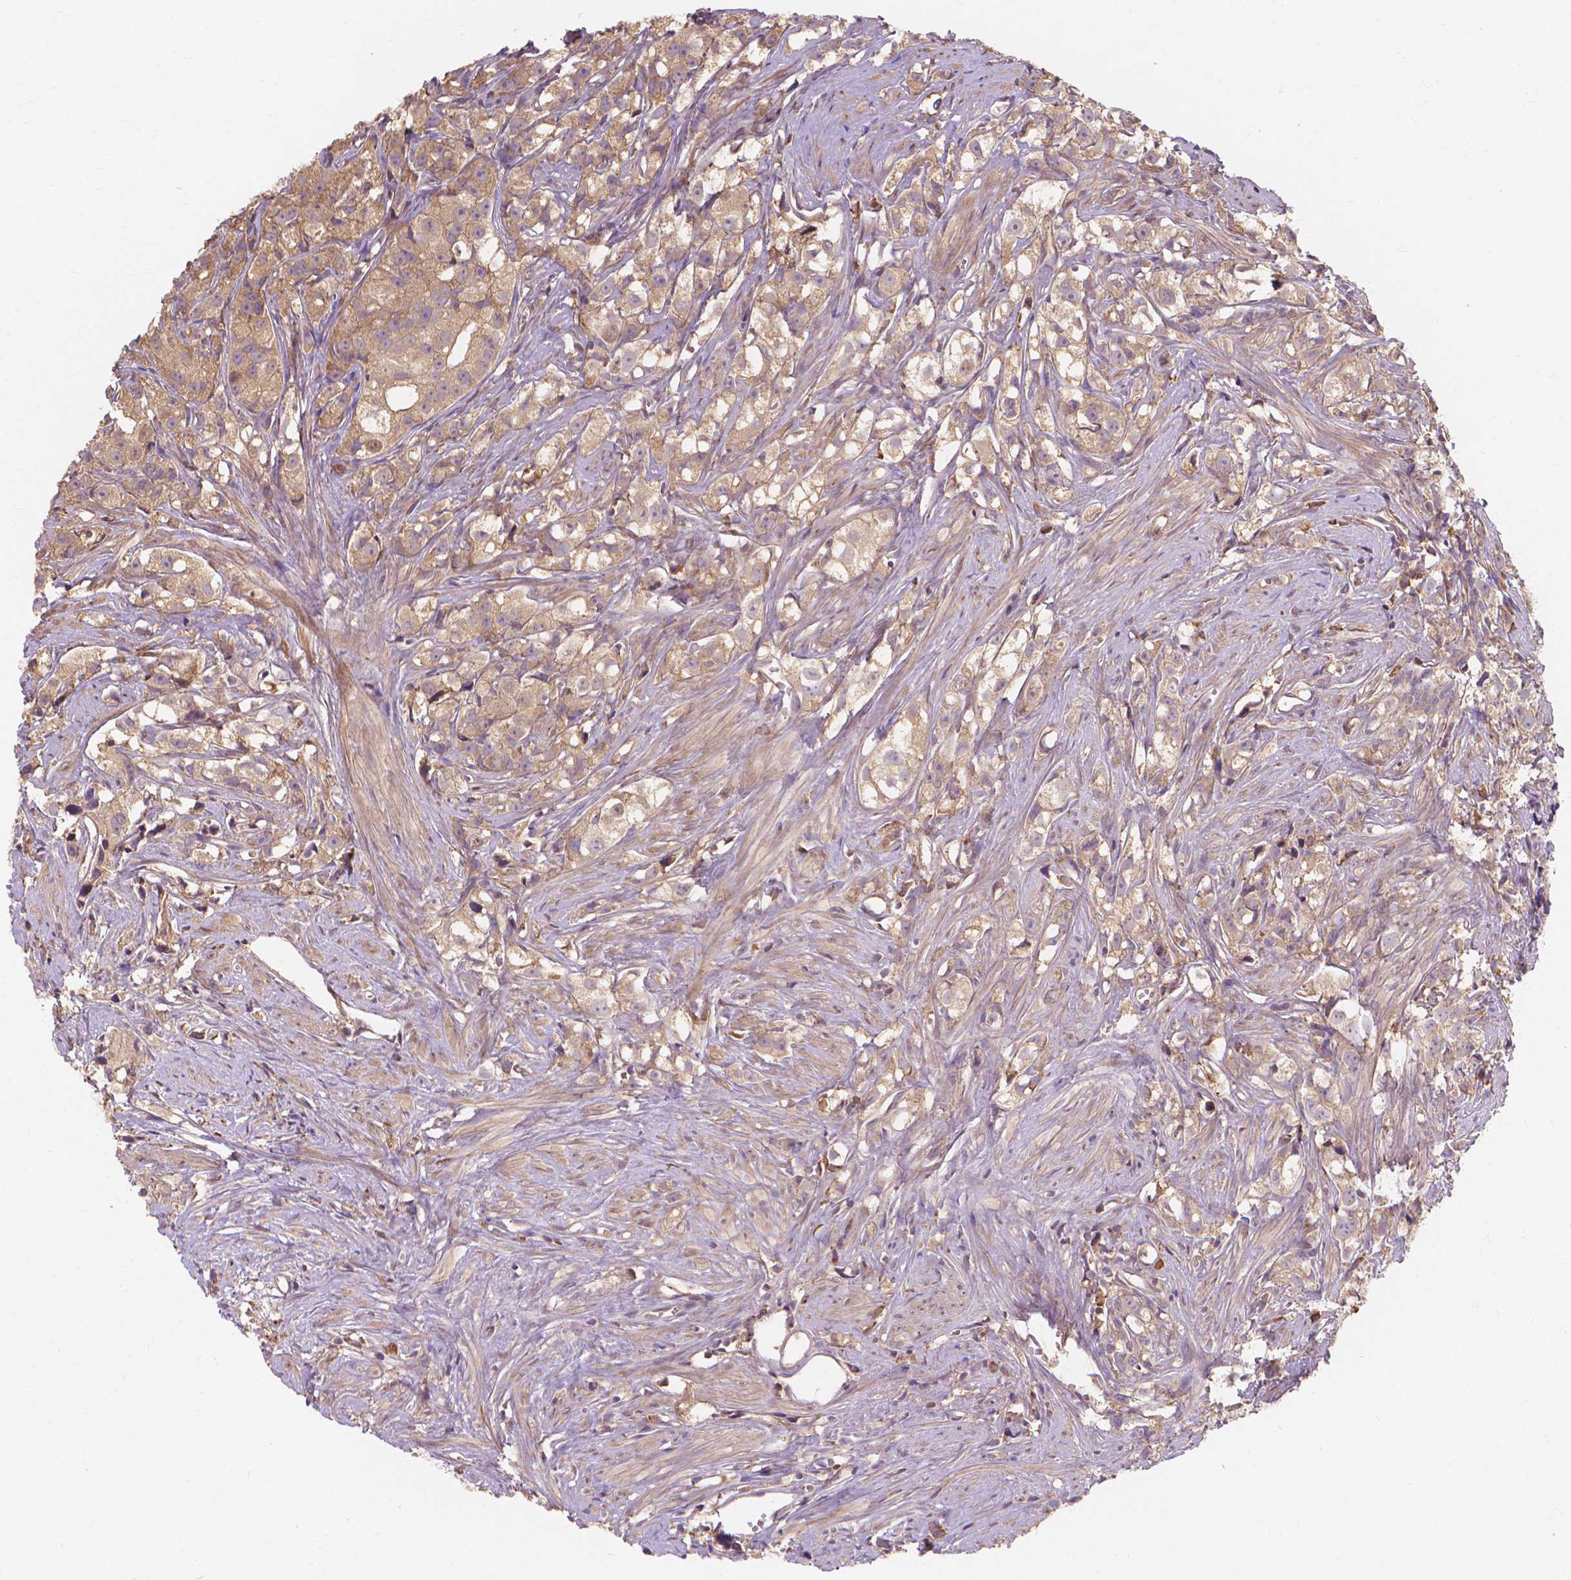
{"staining": {"intensity": "weak", "quantity": ">75%", "location": "cytoplasmic/membranous"}, "tissue": "prostate cancer", "cell_type": "Tumor cells", "image_type": "cancer", "snomed": [{"axis": "morphology", "description": "Adenocarcinoma, High grade"}, {"axis": "topography", "description": "Prostate"}], "caption": "Weak cytoplasmic/membranous positivity for a protein is seen in about >75% of tumor cells of prostate cancer using IHC.", "gene": "TAB2", "patient": {"sex": "male", "age": 68}}